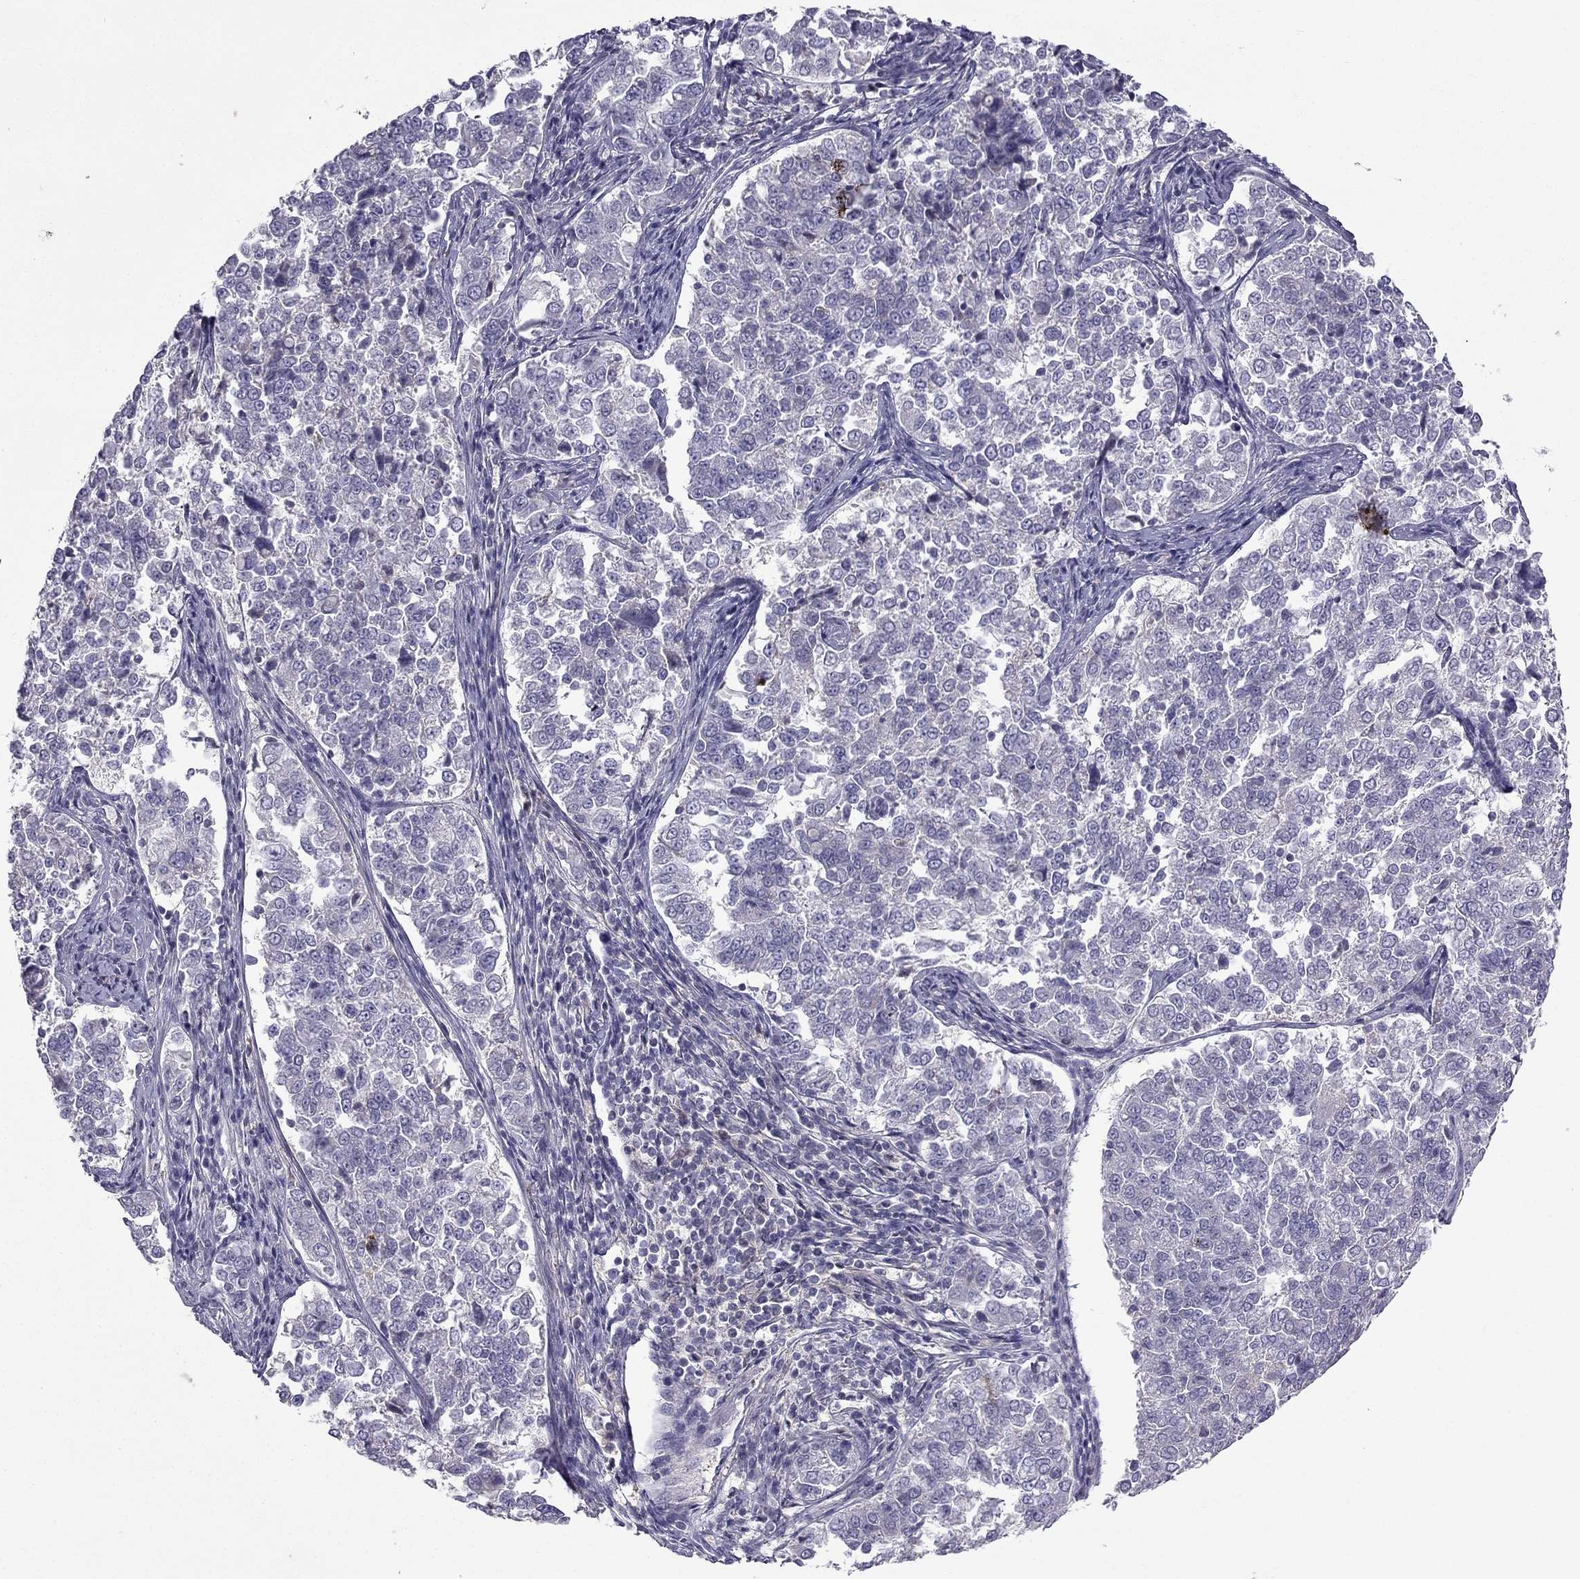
{"staining": {"intensity": "negative", "quantity": "none", "location": "none"}, "tissue": "endometrial cancer", "cell_type": "Tumor cells", "image_type": "cancer", "snomed": [{"axis": "morphology", "description": "Adenocarcinoma, NOS"}, {"axis": "topography", "description": "Endometrium"}], "caption": "Photomicrograph shows no protein expression in tumor cells of endometrial cancer (adenocarcinoma) tissue.", "gene": "SYT5", "patient": {"sex": "female", "age": 43}}